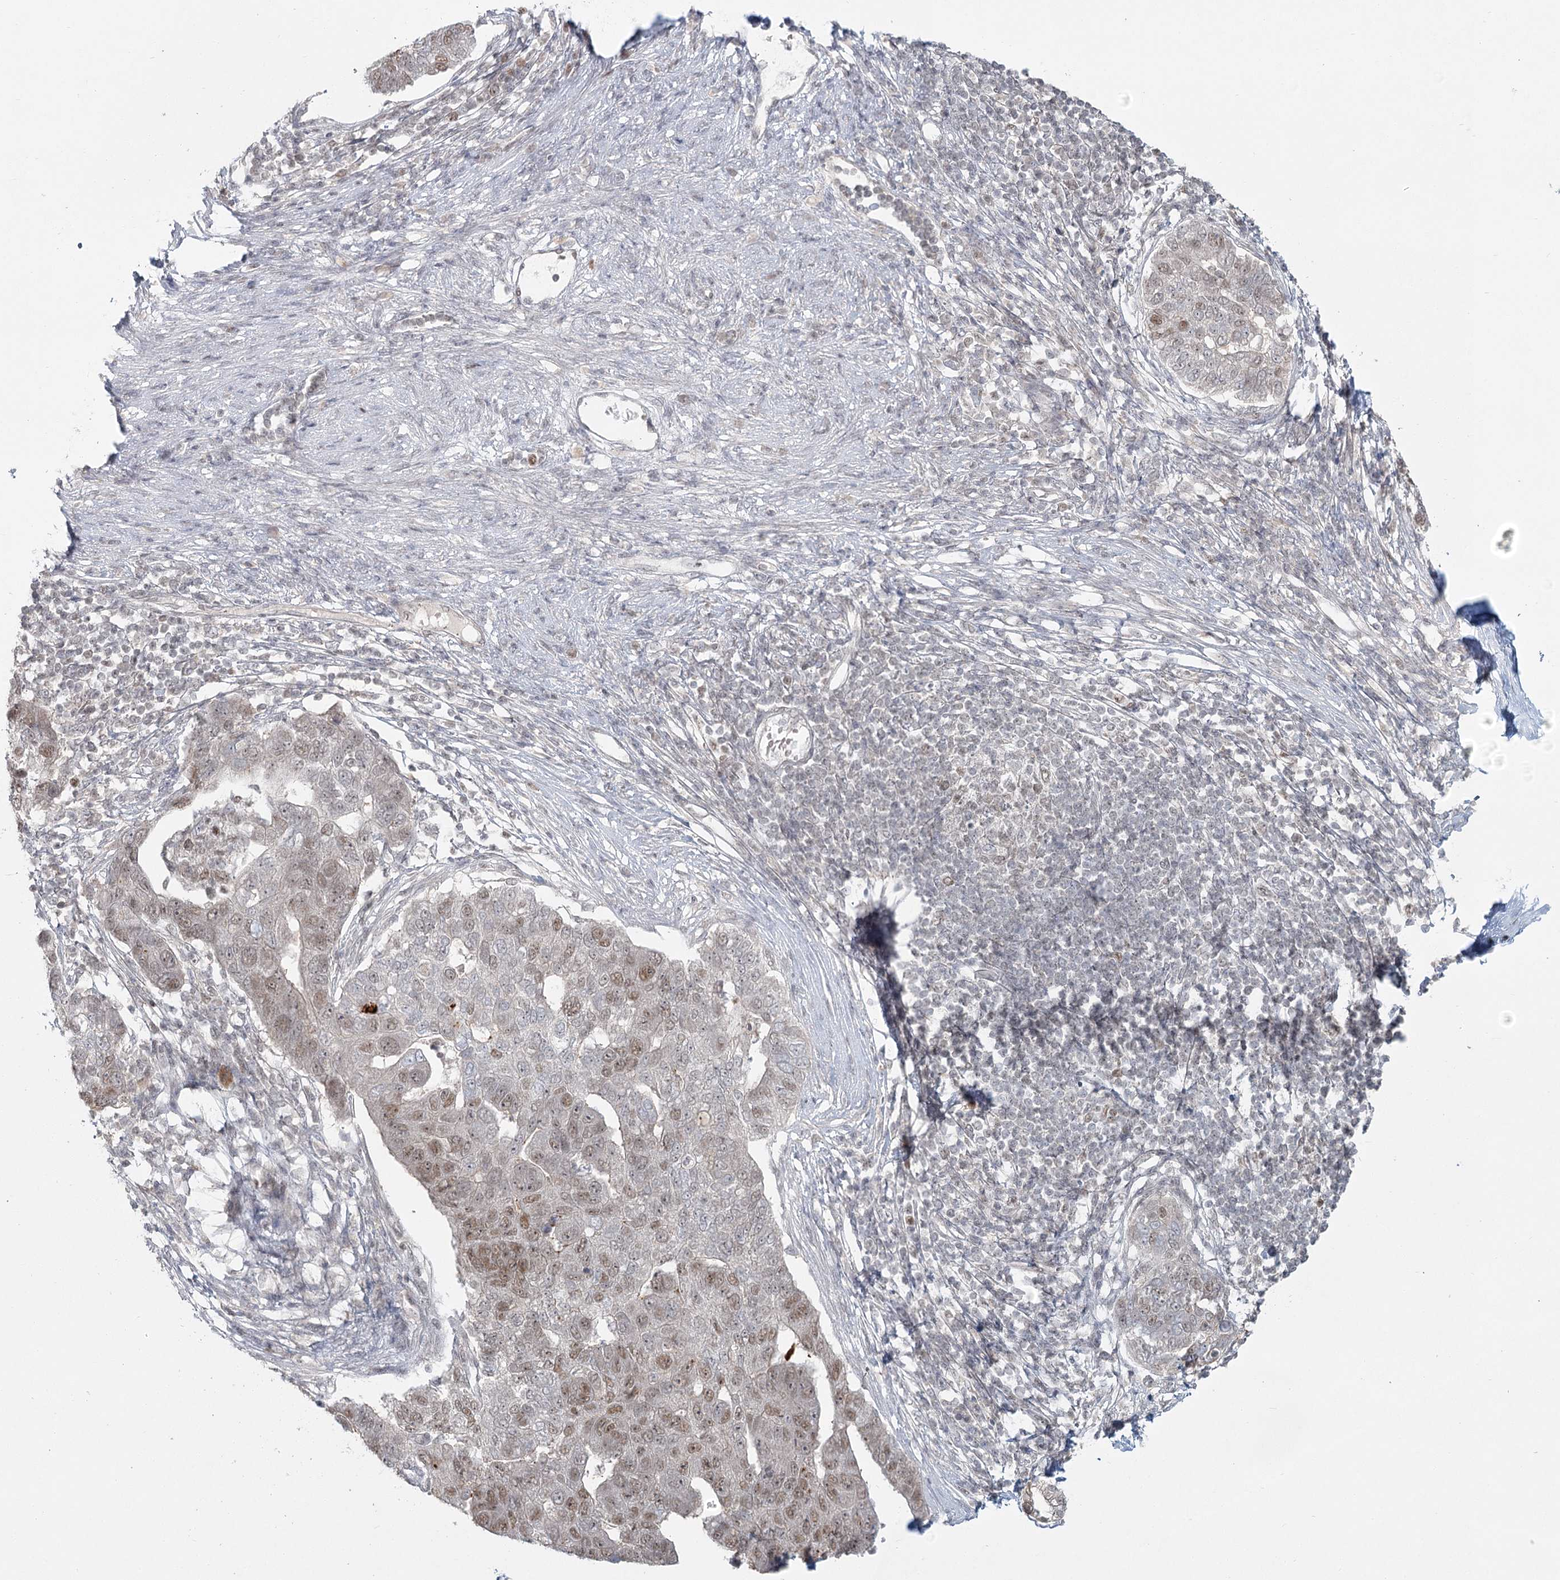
{"staining": {"intensity": "moderate", "quantity": "25%-75%", "location": "nuclear"}, "tissue": "pancreatic cancer", "cell_type": "Tumor cells", "image_type": "cancer", "snomed": [{"axis": "morphology", "description": "Adenocarcinoma, NOS"}, {"axis": "topography", "description": "Pancreas"}], "caption": "There is medium levels of moderate nuclear positivity in tumor cells of pancreatic cancer, as demonstrated by immunohistochemical staining (brown color).", "gene": "R3HCC1L", "patient": {"sex": "female", "age": 61}}